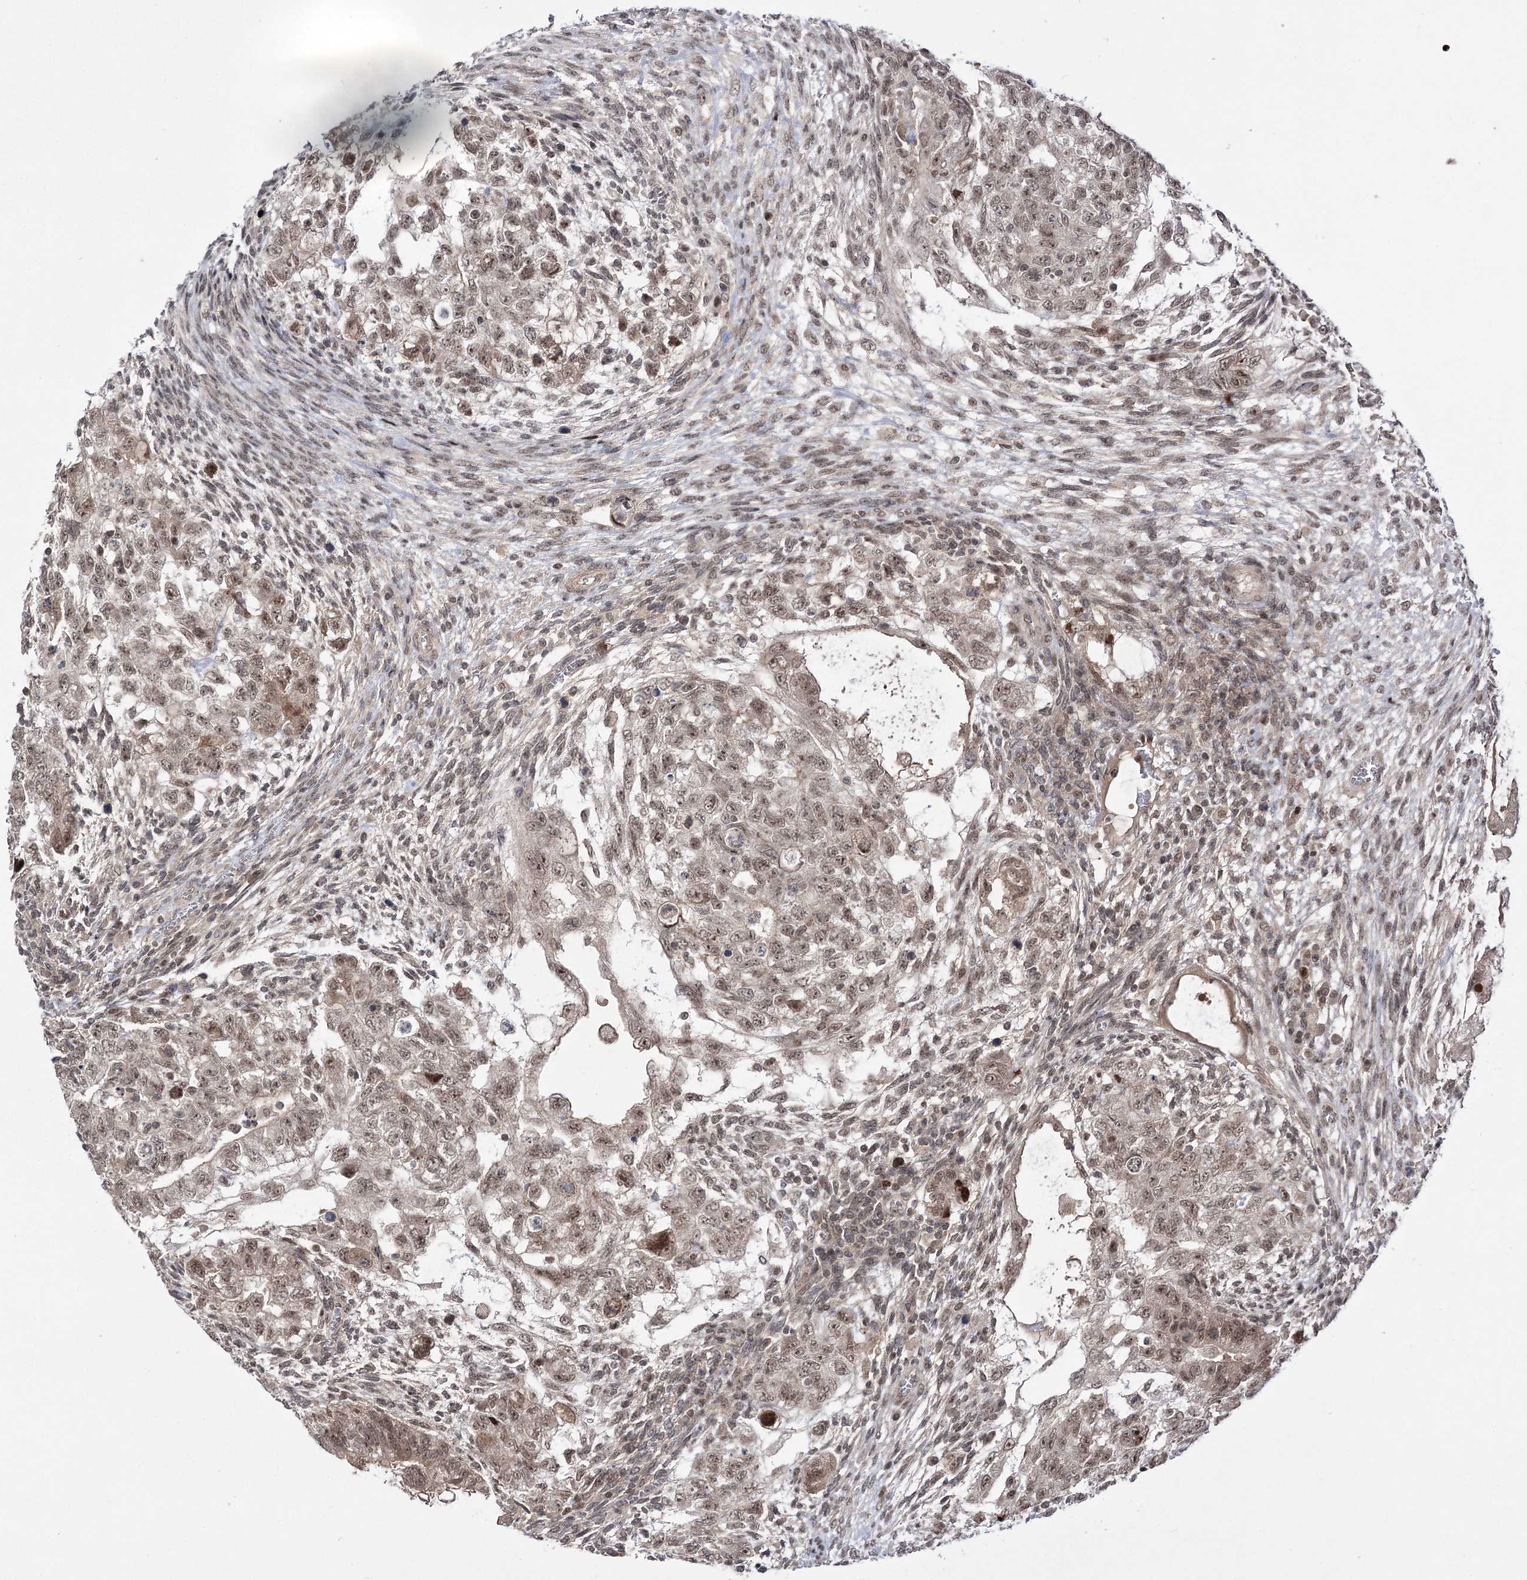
{"staining": {"intensity": "moderate", "quantity": ">75%", "location": "nuclear"}, "tissue": "testis cancer", "cell_type": "Tumor cells", "image_type": "cancer", "snomed": [{"axis": "morphology", "description": "Carcinoma, Embryonal, NOS"}, {"axis": "topography", "description": "Testis"}], "caption": "A brown stain highlights moderate nuclear staining of a protein in human testis cancer tumor cells. The staining is performed using DAB brown chromogen to label protein expression. The nuclei are counter-stained blue using hematoxylin.", "gene": "HELQ", "patient": {"sex": "male", "age": 37}}